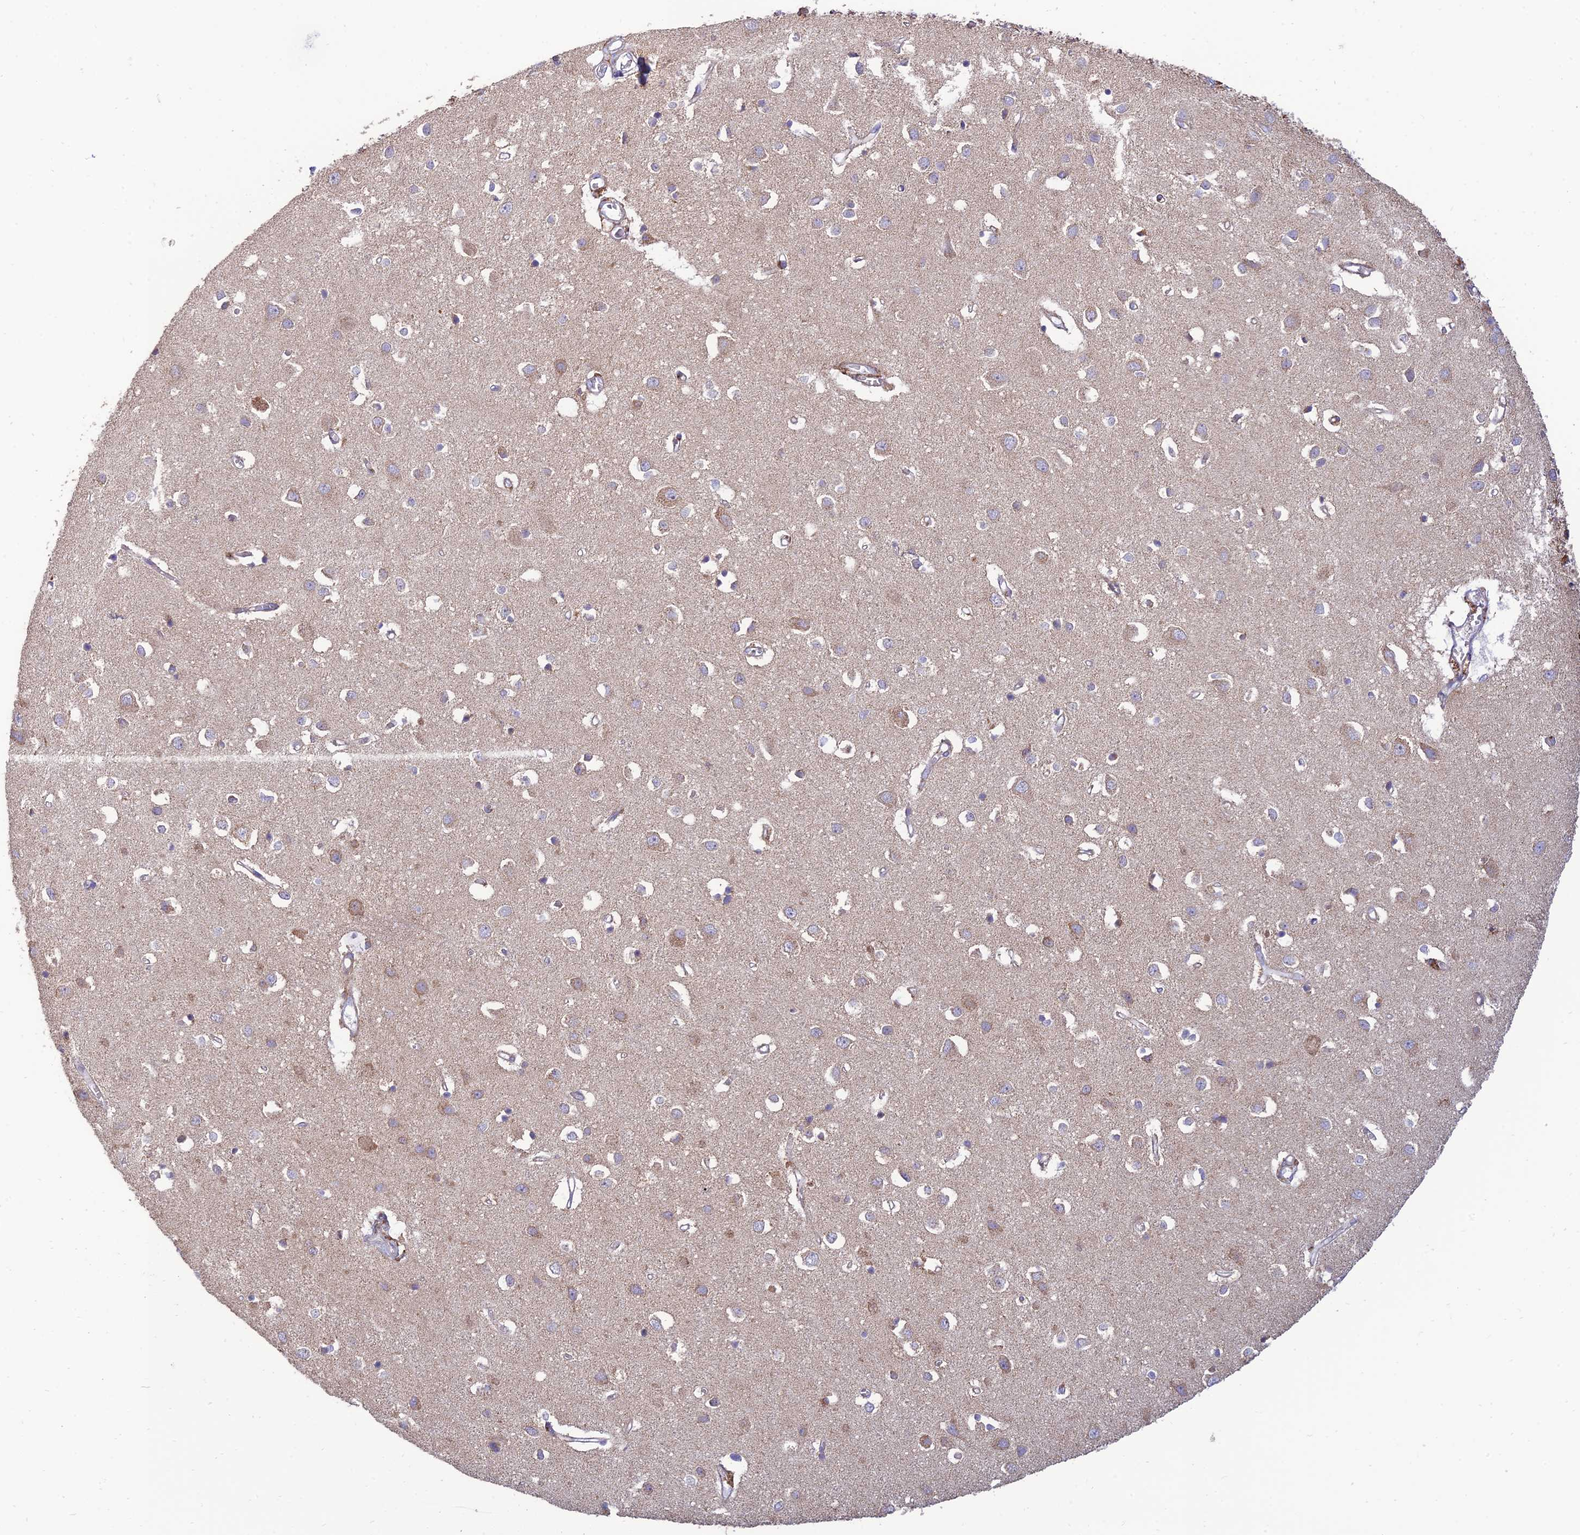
{"staining": {"intensity": "weak", "quantity": "25%-75%", "location": "cytoplasmic/membranous"}, "tissue": "cerebral cortex", "cell_type": "Endothelial cells", "image_type": "normal", "snomed": [{"axis": "morphology", "description": "Normal tissue, NOS"}, {"axis": "topography", "description": "Cerebral cortex"}], "caption": "Immunohistochemistry photomicrograph of unremarkable human cerebral cortex stained for a protein (brown), which displays low levels of weak cytoplasmic/membranous positivity in about 25%-75% of endothelial cells.", "gene": "RCN3", "patient": {"sex": "female", "age": 64}}